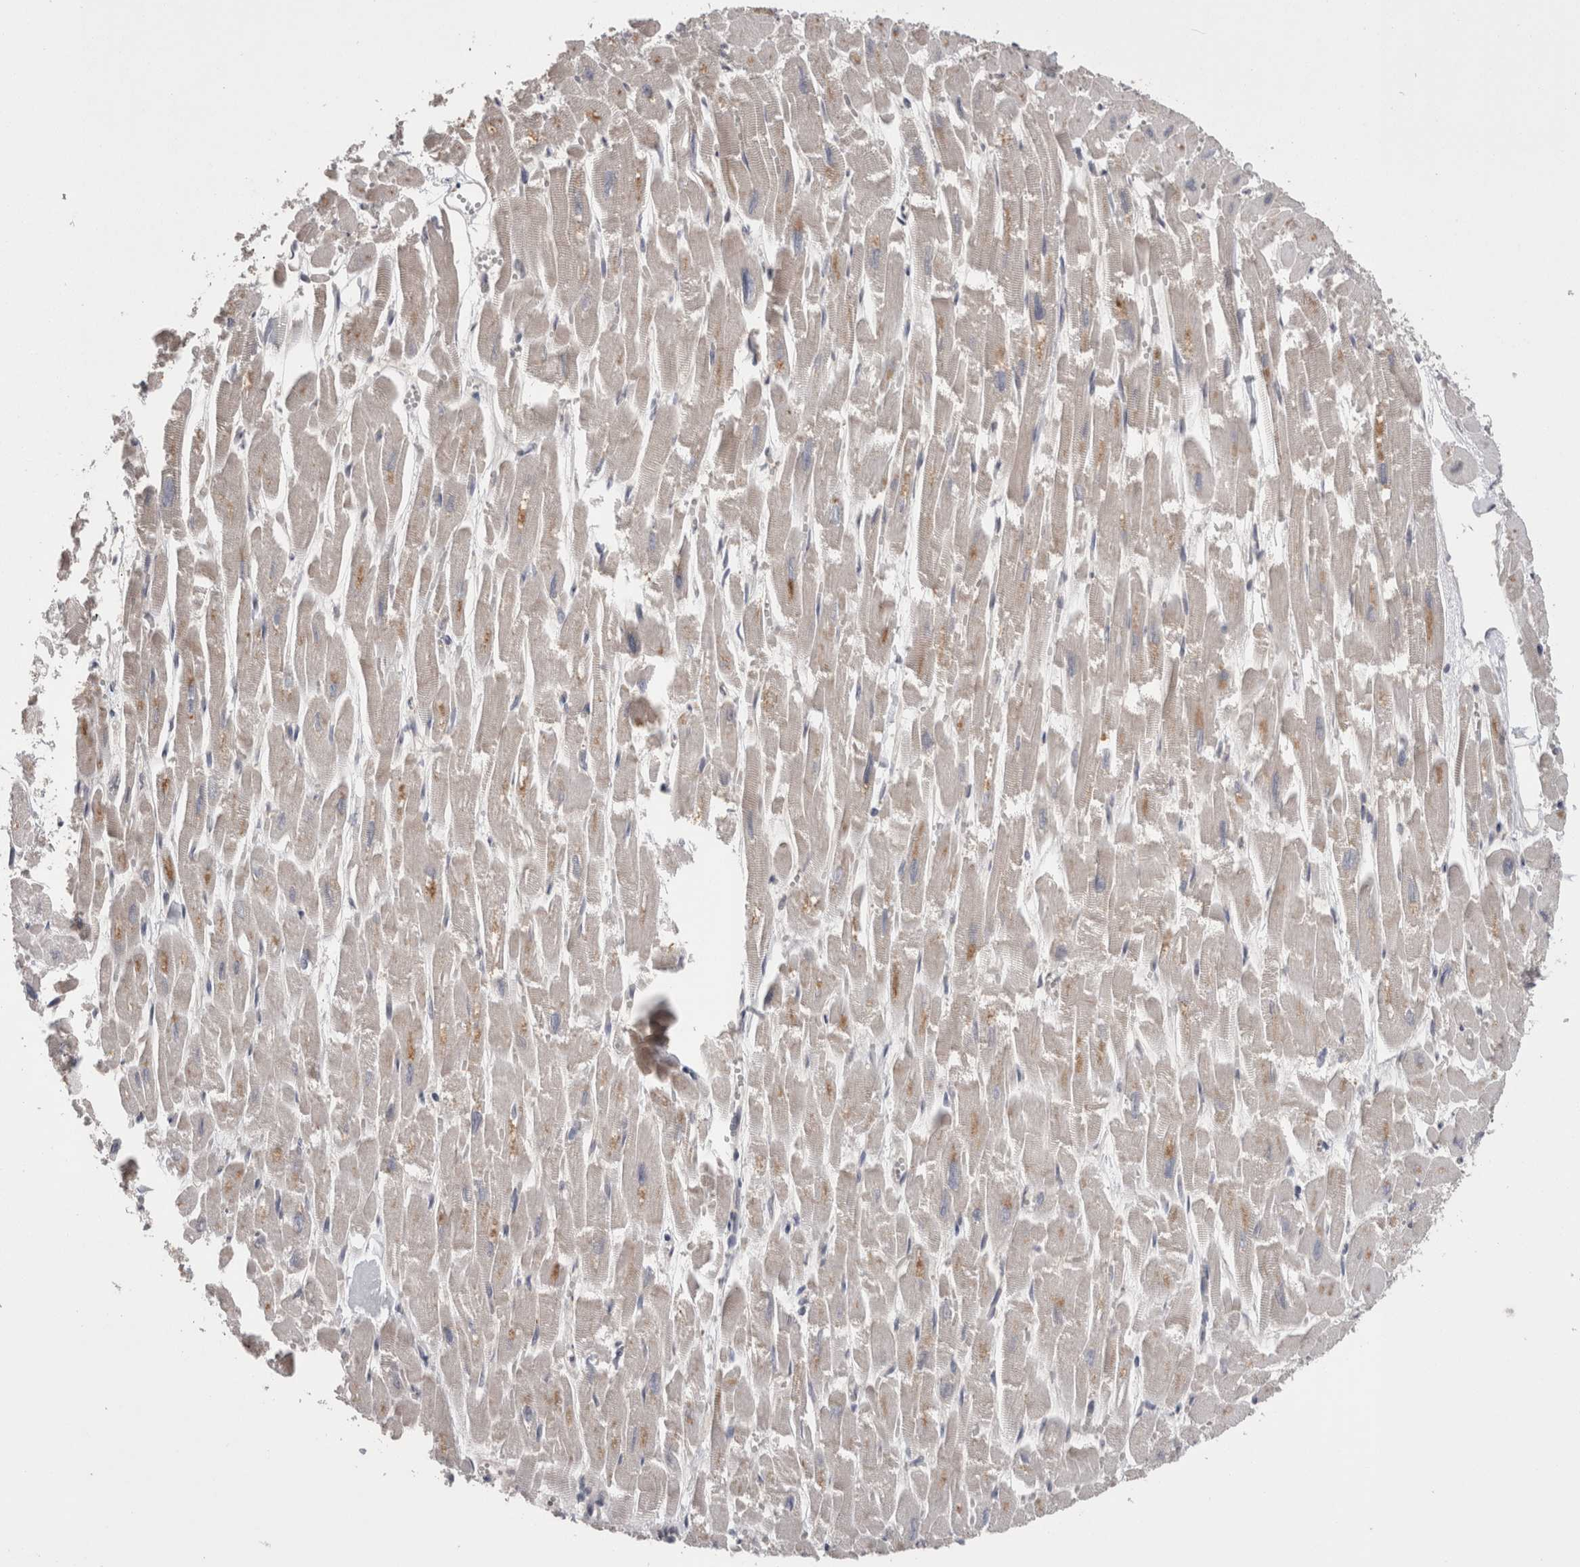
{"staining": {"intensity": "weak", "quantity": ">75%", "location": "cytoplasmic/membranous"}, "tissue": "heart muscle", "cell_type": "Cardiomyocytes", "image_type": "normal", "snomed": [{"axis": "morphology", "description": "Normal tissue, NOS"}, {"axis": "topography", "description": "Heart"}], "caption": "Immunohistochemical staining of unremarkable human heart muscle reveals low levels of weak cytoplasmic/membranous staining in about >75% of cardiomyocytes. (DAB (3,3'-diaminobenzidine) = brown stain, brightfield microscopy at high magnification).", "gene": "DCTN6", "patient": {"sex": "male", "age": 54}}